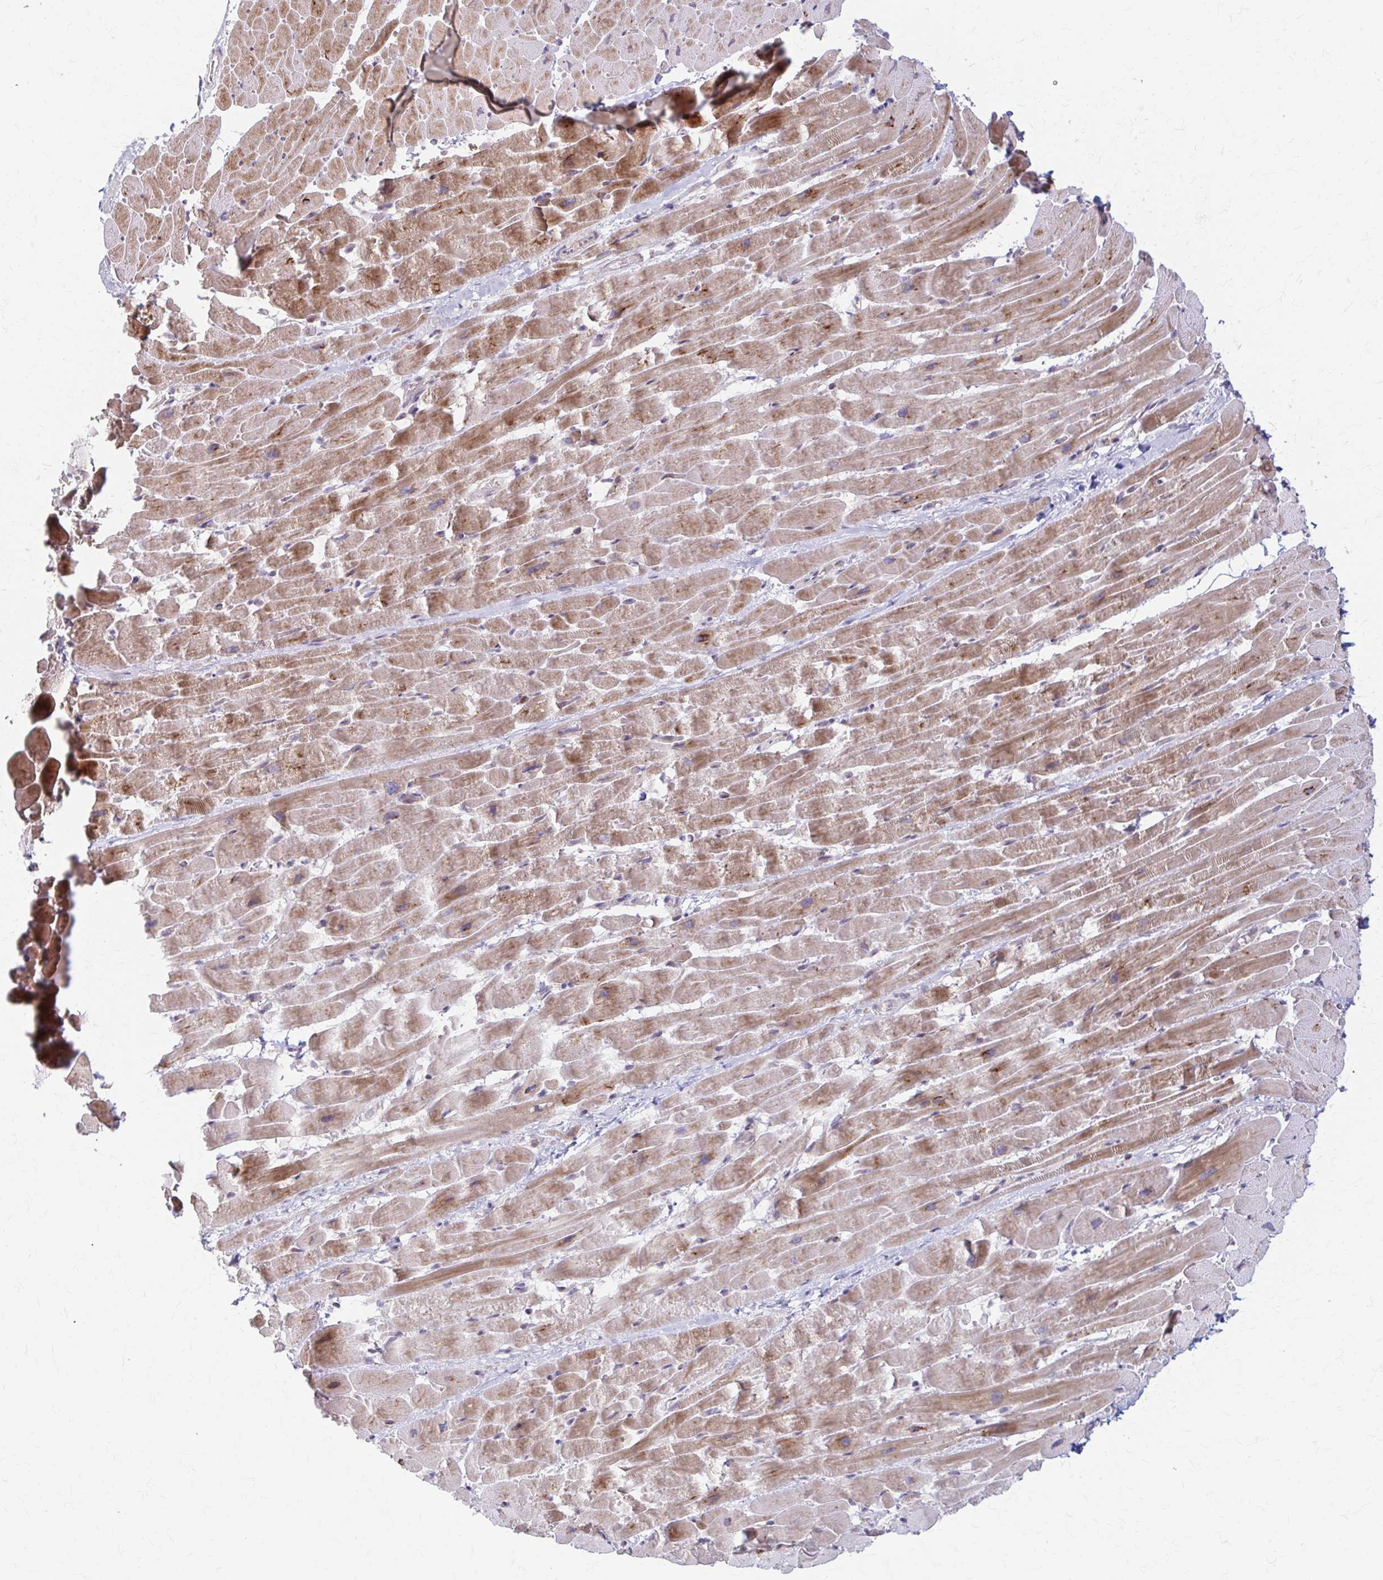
{"staining": {"intensity": "moderate", "quantity": ">75%", "location": "cytoplasmic/membranous"}, "tissue": "heart muscle", "cell_type": "Cardiomyocytes", "image_type": "normal", "snomed": [{"axis": "morphology", "description": "Normal tissue, NOS"}, {"axis": "topography", "description": "Heart"}], "caption": "Protein staining demonstrates moderate cytoplasmic/membranous expression in approximately >75% of cardiomyocytes in normal heart muscle. The protein of interest is shown in brown color, while the nuclei are stained blue.", "gene": "ARHGAP35", "patient": {"sex": "male", "age": 37}}